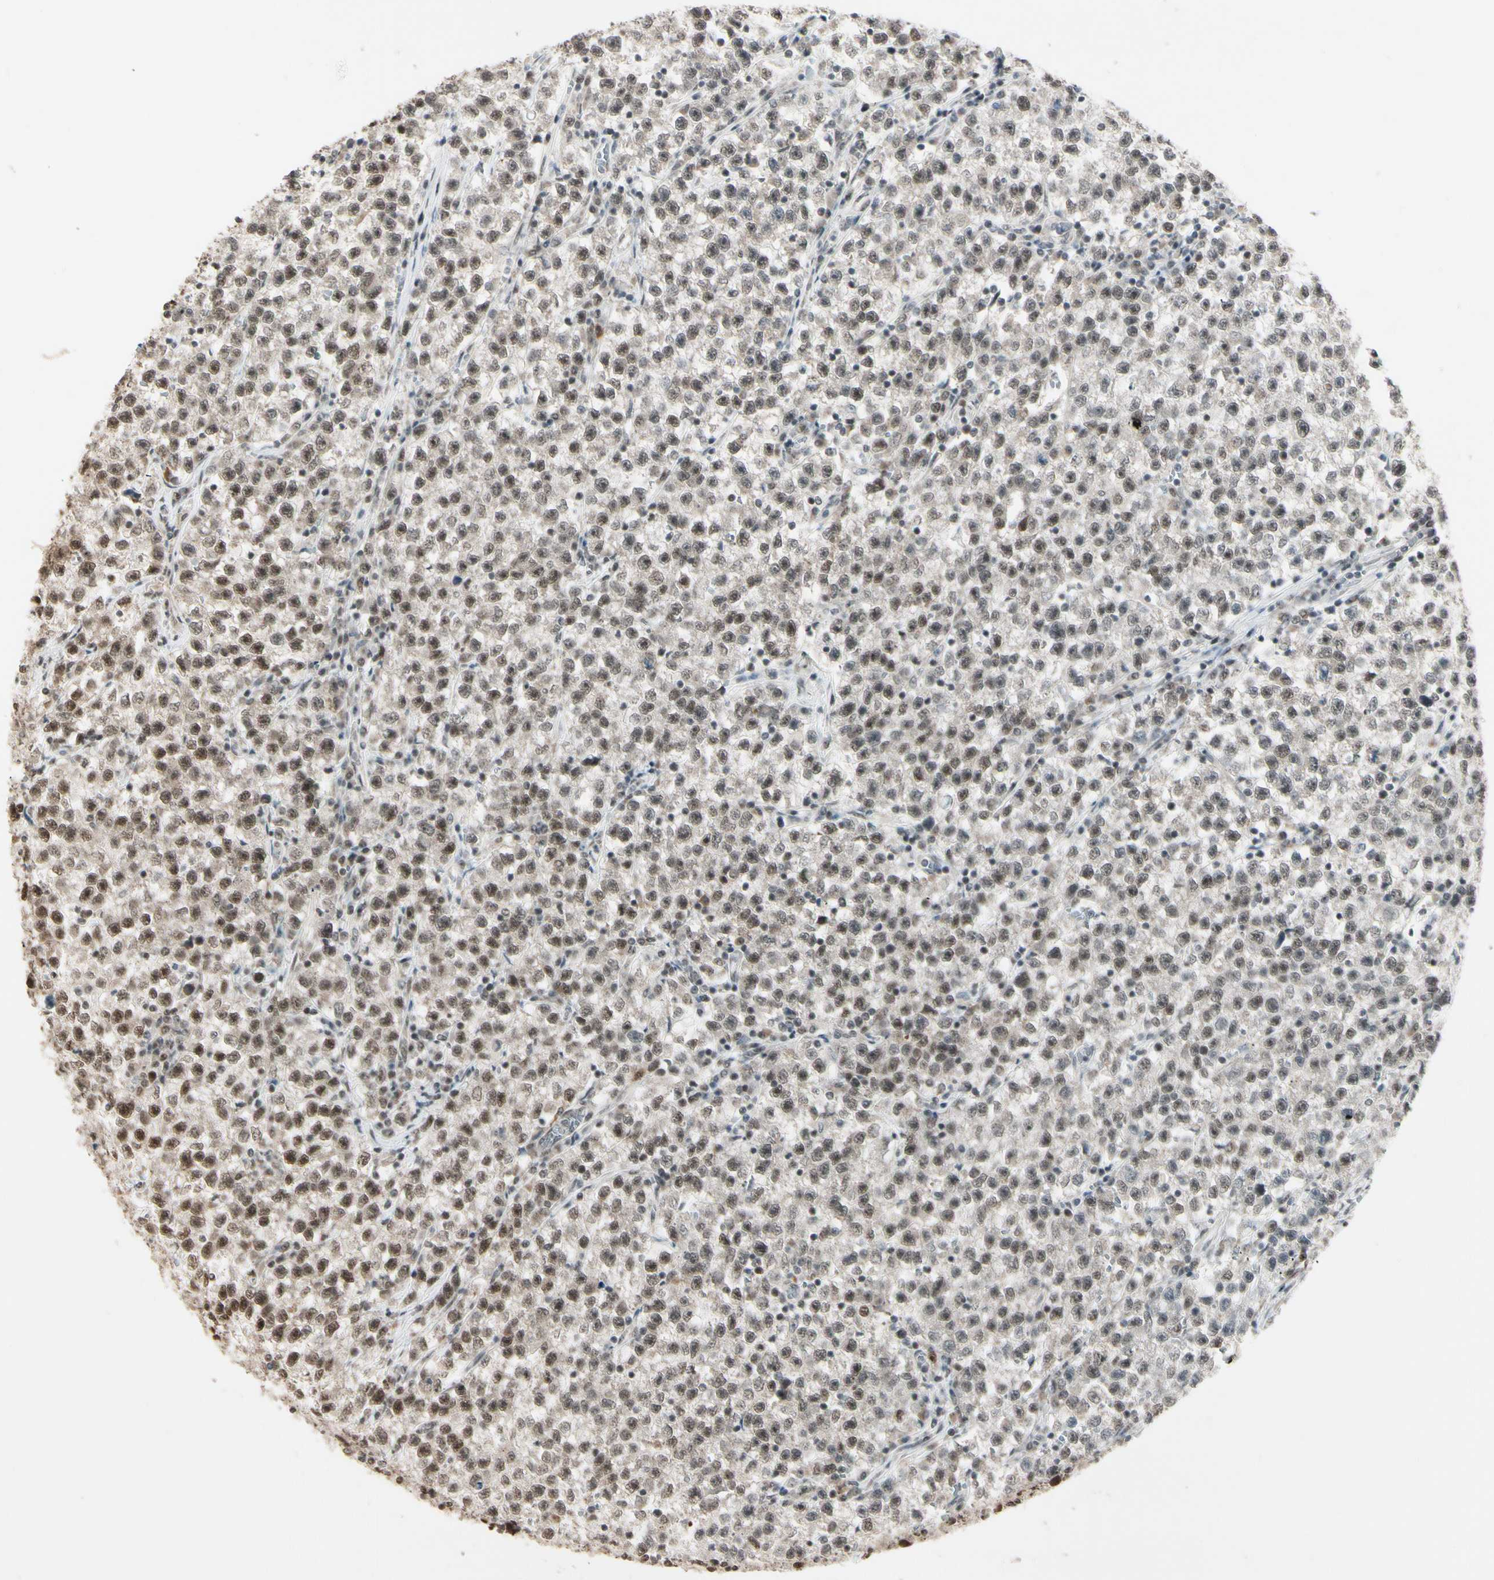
{"staining": {"intensity": "moderate", "quantity": ">75%", "location": "nuclear"}, "tissue": "testis cancer", "cell_type": "Tumor cells", "image_type": "cancer", "snomed": [{"axis": "morphology", "description": "Seminoma, NOS"}, {"axis": "topography", "description": "Testis"}], "caption": "Protein staining by immunohistochemistry (IHC) displays moderate nuclear positivity in approximately >75% of tumor cells in testis cancer (seminoma).", "gene": "CHAMP1", "patient": {"sex": "male", "age": 22}}